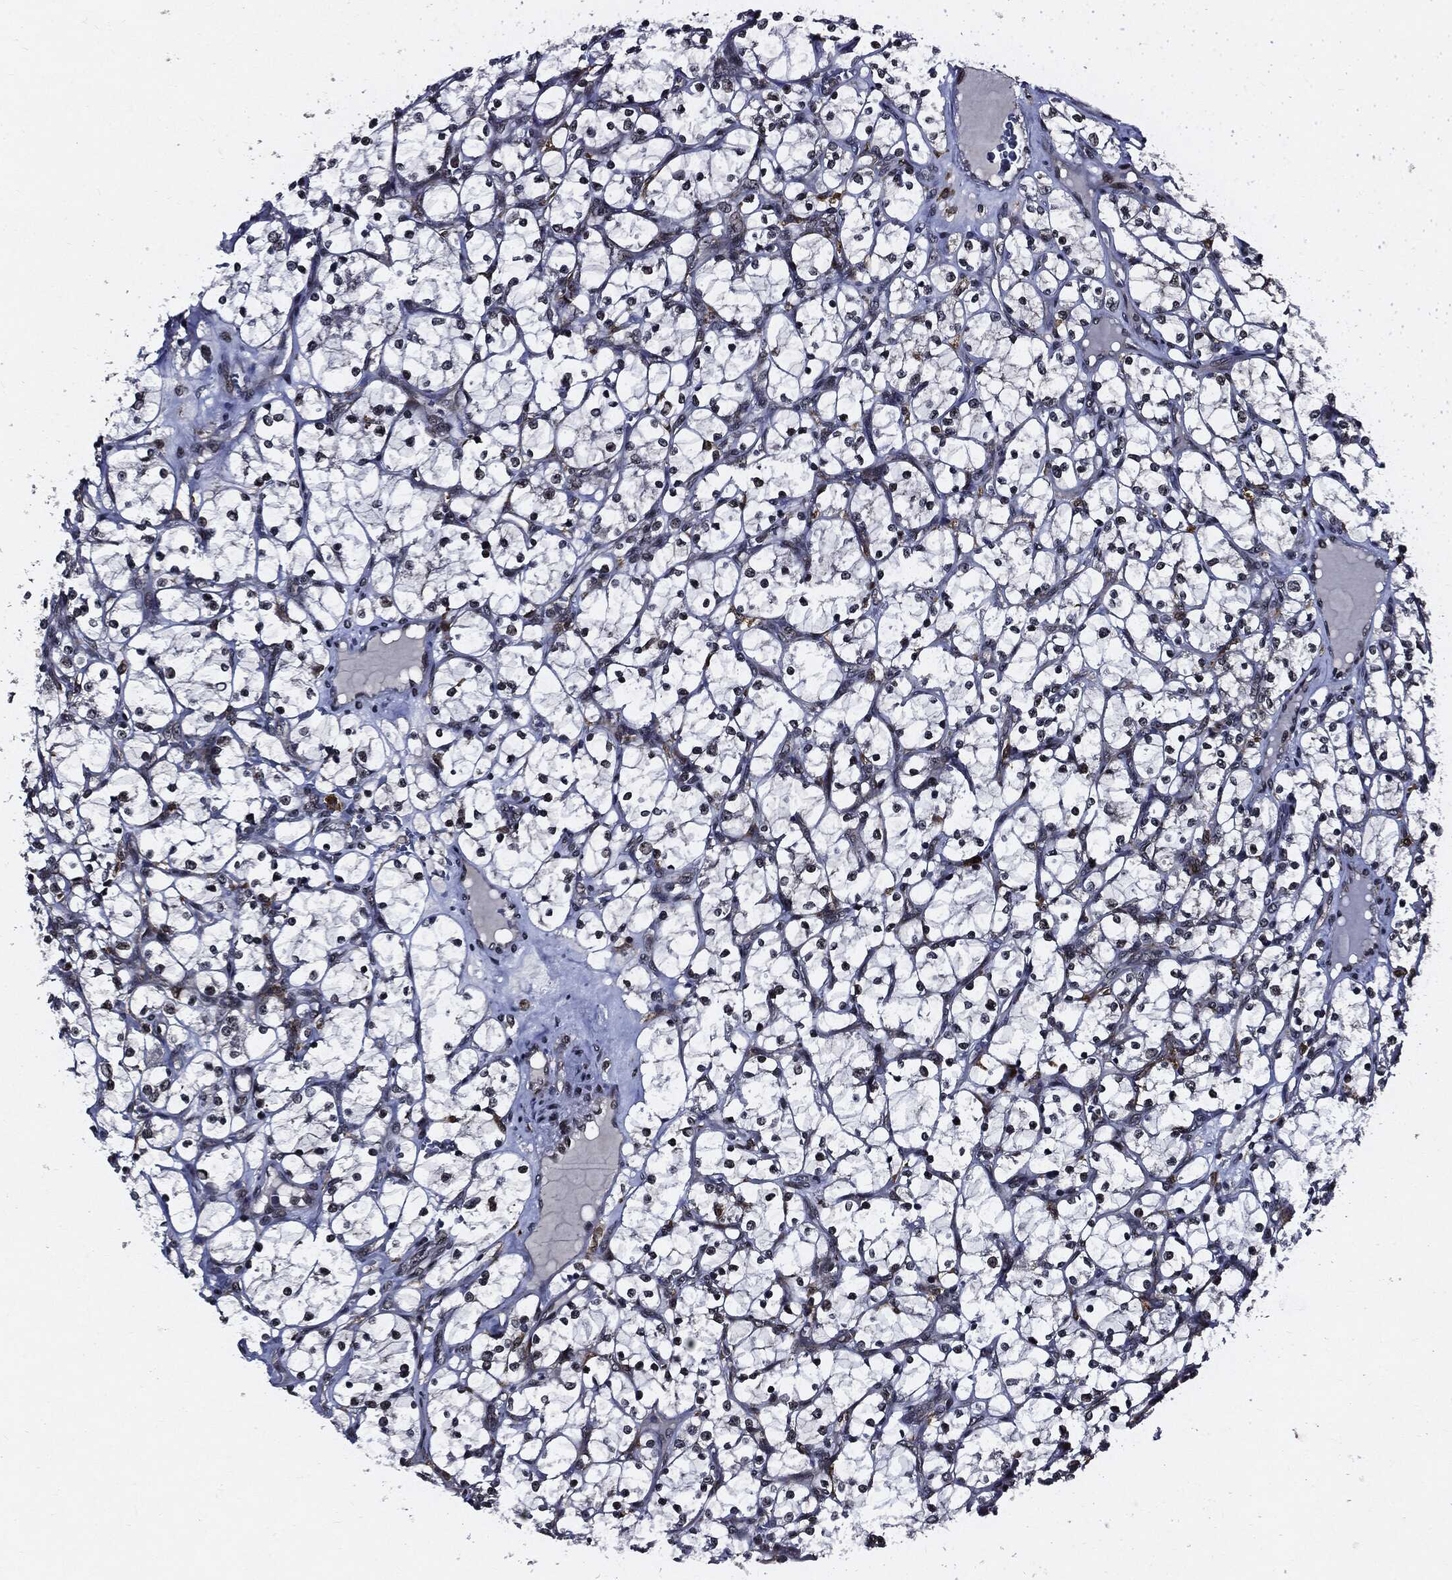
{"staining": {"intensity": "negative", "quantity": "none", "location": "none"}, "tissue": "renal cancer", "cell_type": "Tumor cells", "image_type": "cancer", "snomed": [{"axis": "morphology", "description": "Adenocarcinoma, NOS"}, {"axis": "topography", "description": "Kidney"}], "caption": "Renal cancer was stained to show a protein in brown. There is no significant expression in tumor cells.", "gene": "SUGT1", "patient": {"sex": "female", "age": 69}}